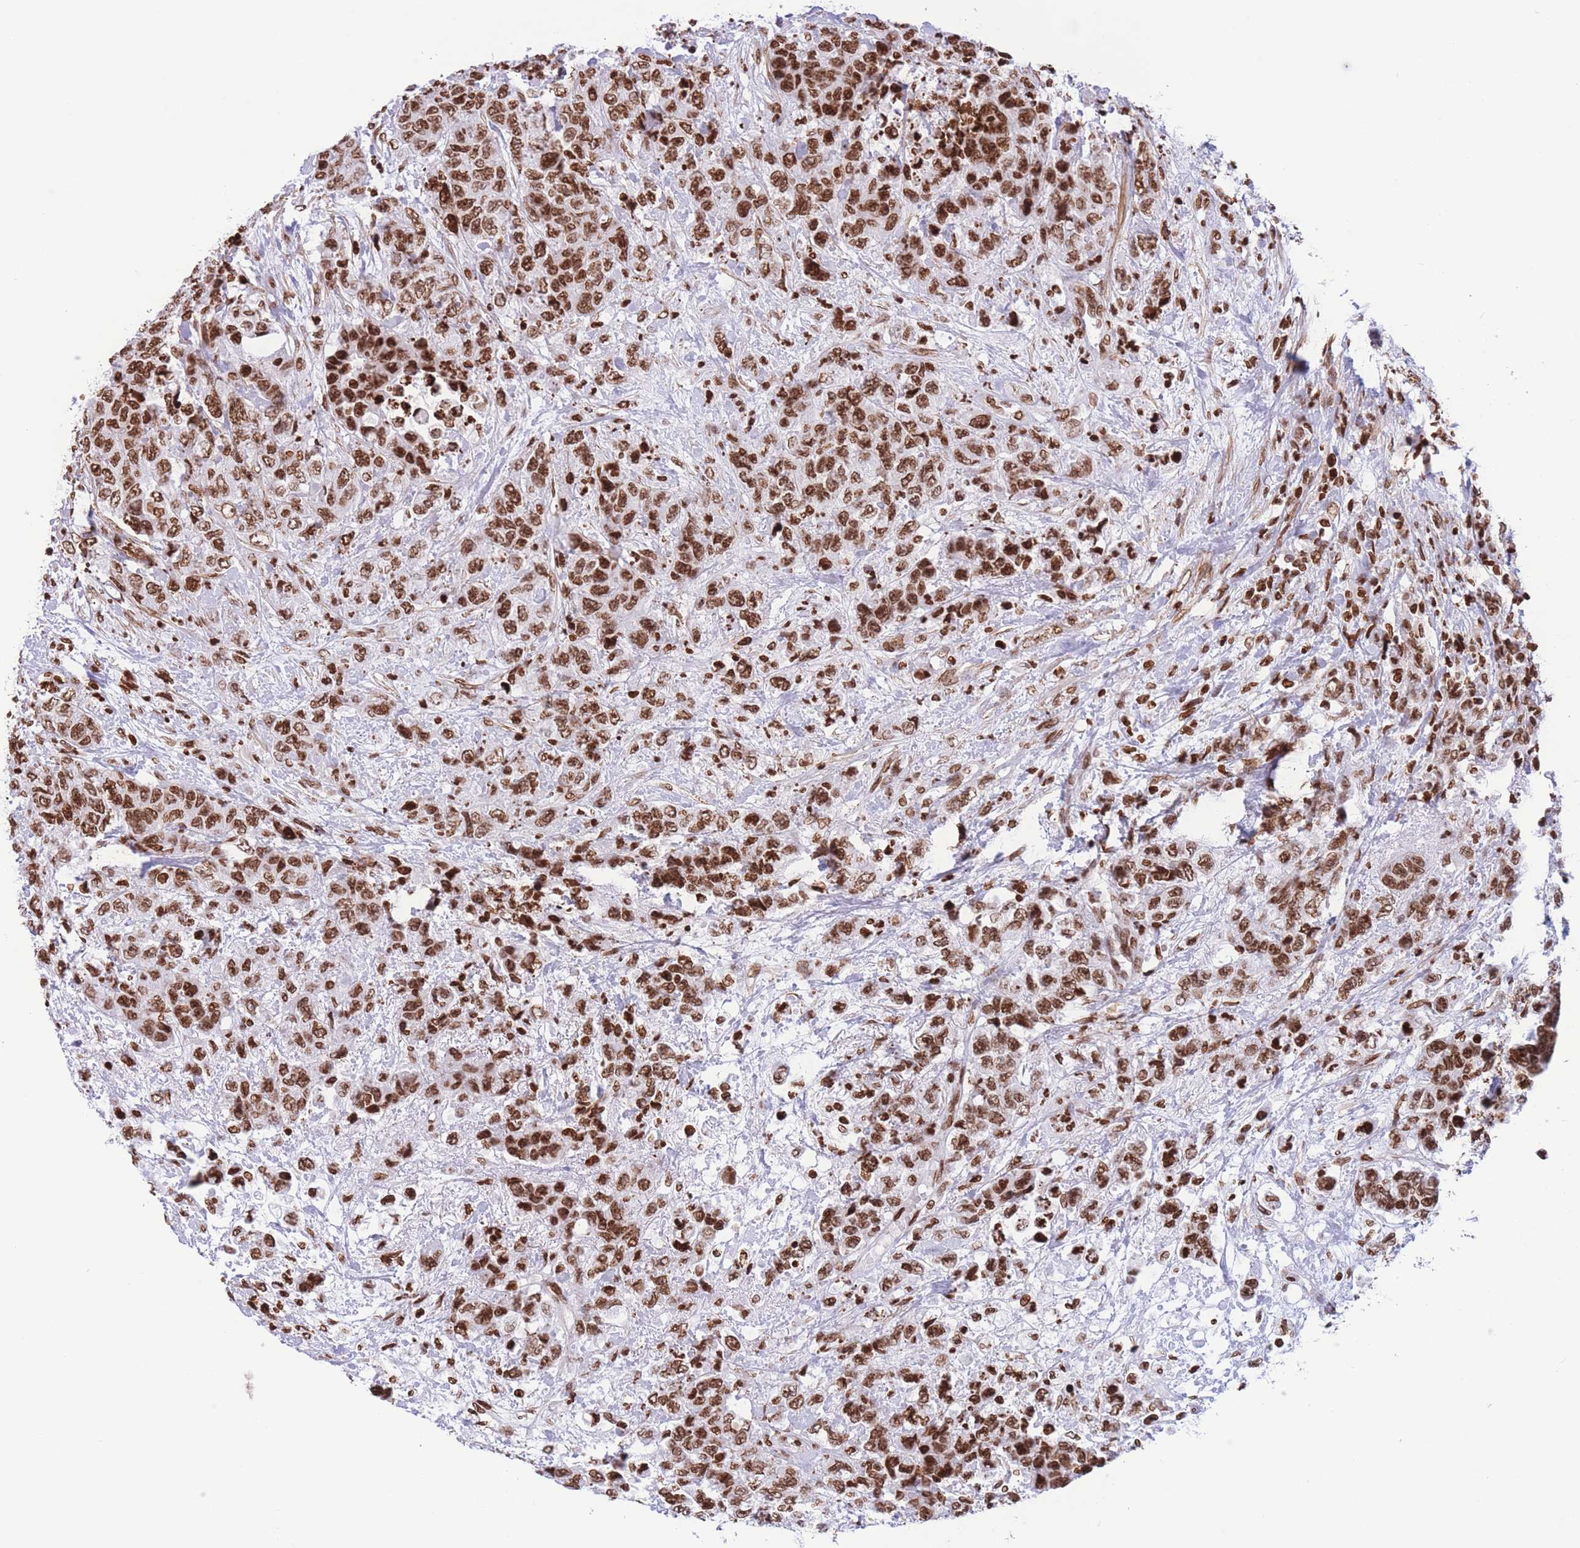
{"staining": {"intensity": "strong", "quantity": ">75%", "location": "nuclear"}, "tissue": "urothelial cancer", "cell_type": "Tumor cells", "image_type": "cancer", "snomed": [{"axis": "morphology", "description": "Urothelial carcinoma, High grade"}, {"axis": "topography", "description": "Urinary bladder"}], "caption": "Strong nuclear expression for a protein is present in about >75% of tumor cells of high-grade urothelial carcinoma using immunohistochemistry.", "gene": "H2BC11", "patient": {"sex": "female", "age": 78}}